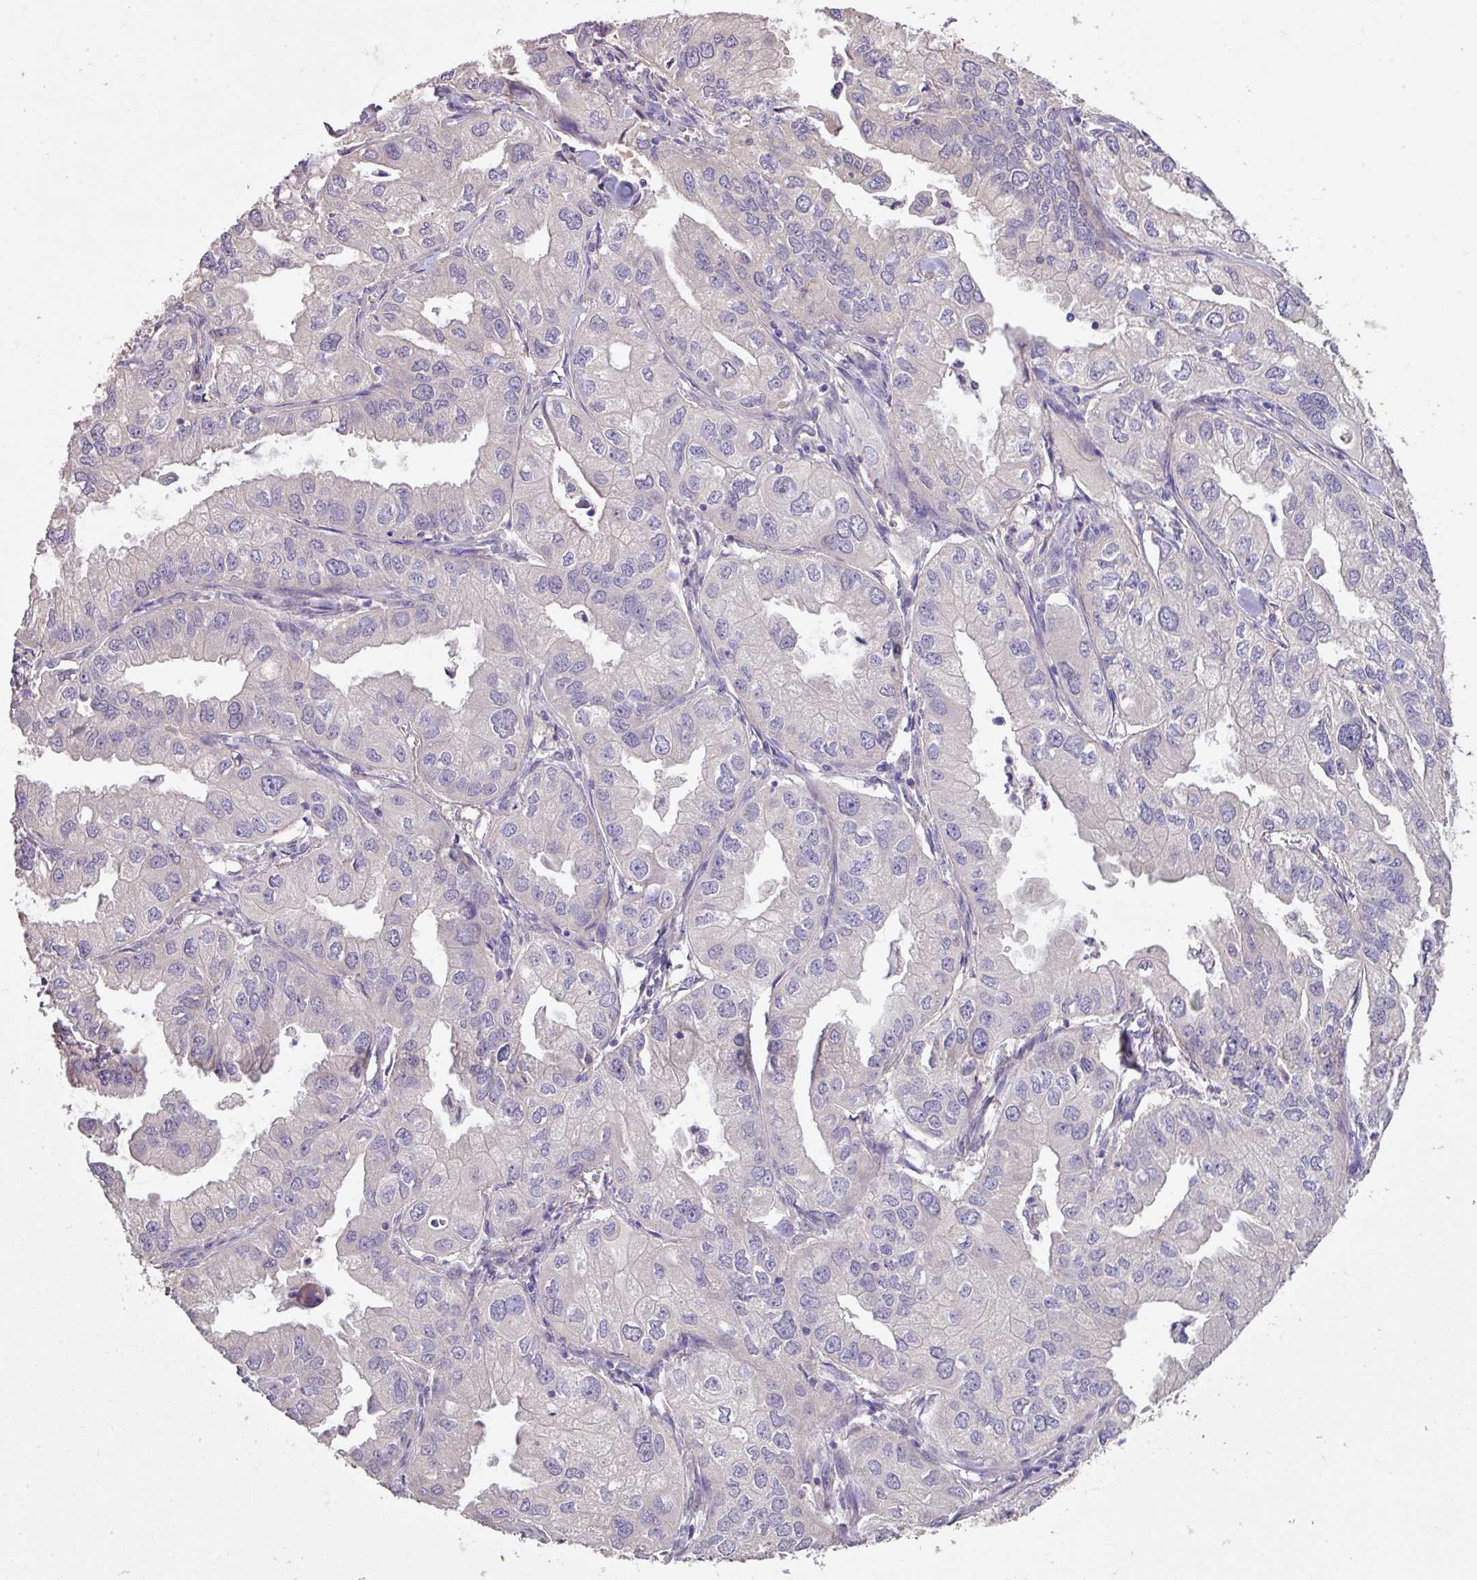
{"staining": {"intensity": "negative", "quantity": "none", "location": "none"}, "tissue": "lung cancer", "cell_type": "Tumor cells", "image_type": "cancer", "snomed": [{"axis": "morphology", "description": "Adenocarcinoma, NOS"}, {"axis": "topography", "description": "Lung"}], "caption": "This is an IHC photomicrograph of human lung cancer. There is no positivity in tumor cells.", "gene": "PRADC1", "patient": {"sex": "male", "age": 48}}